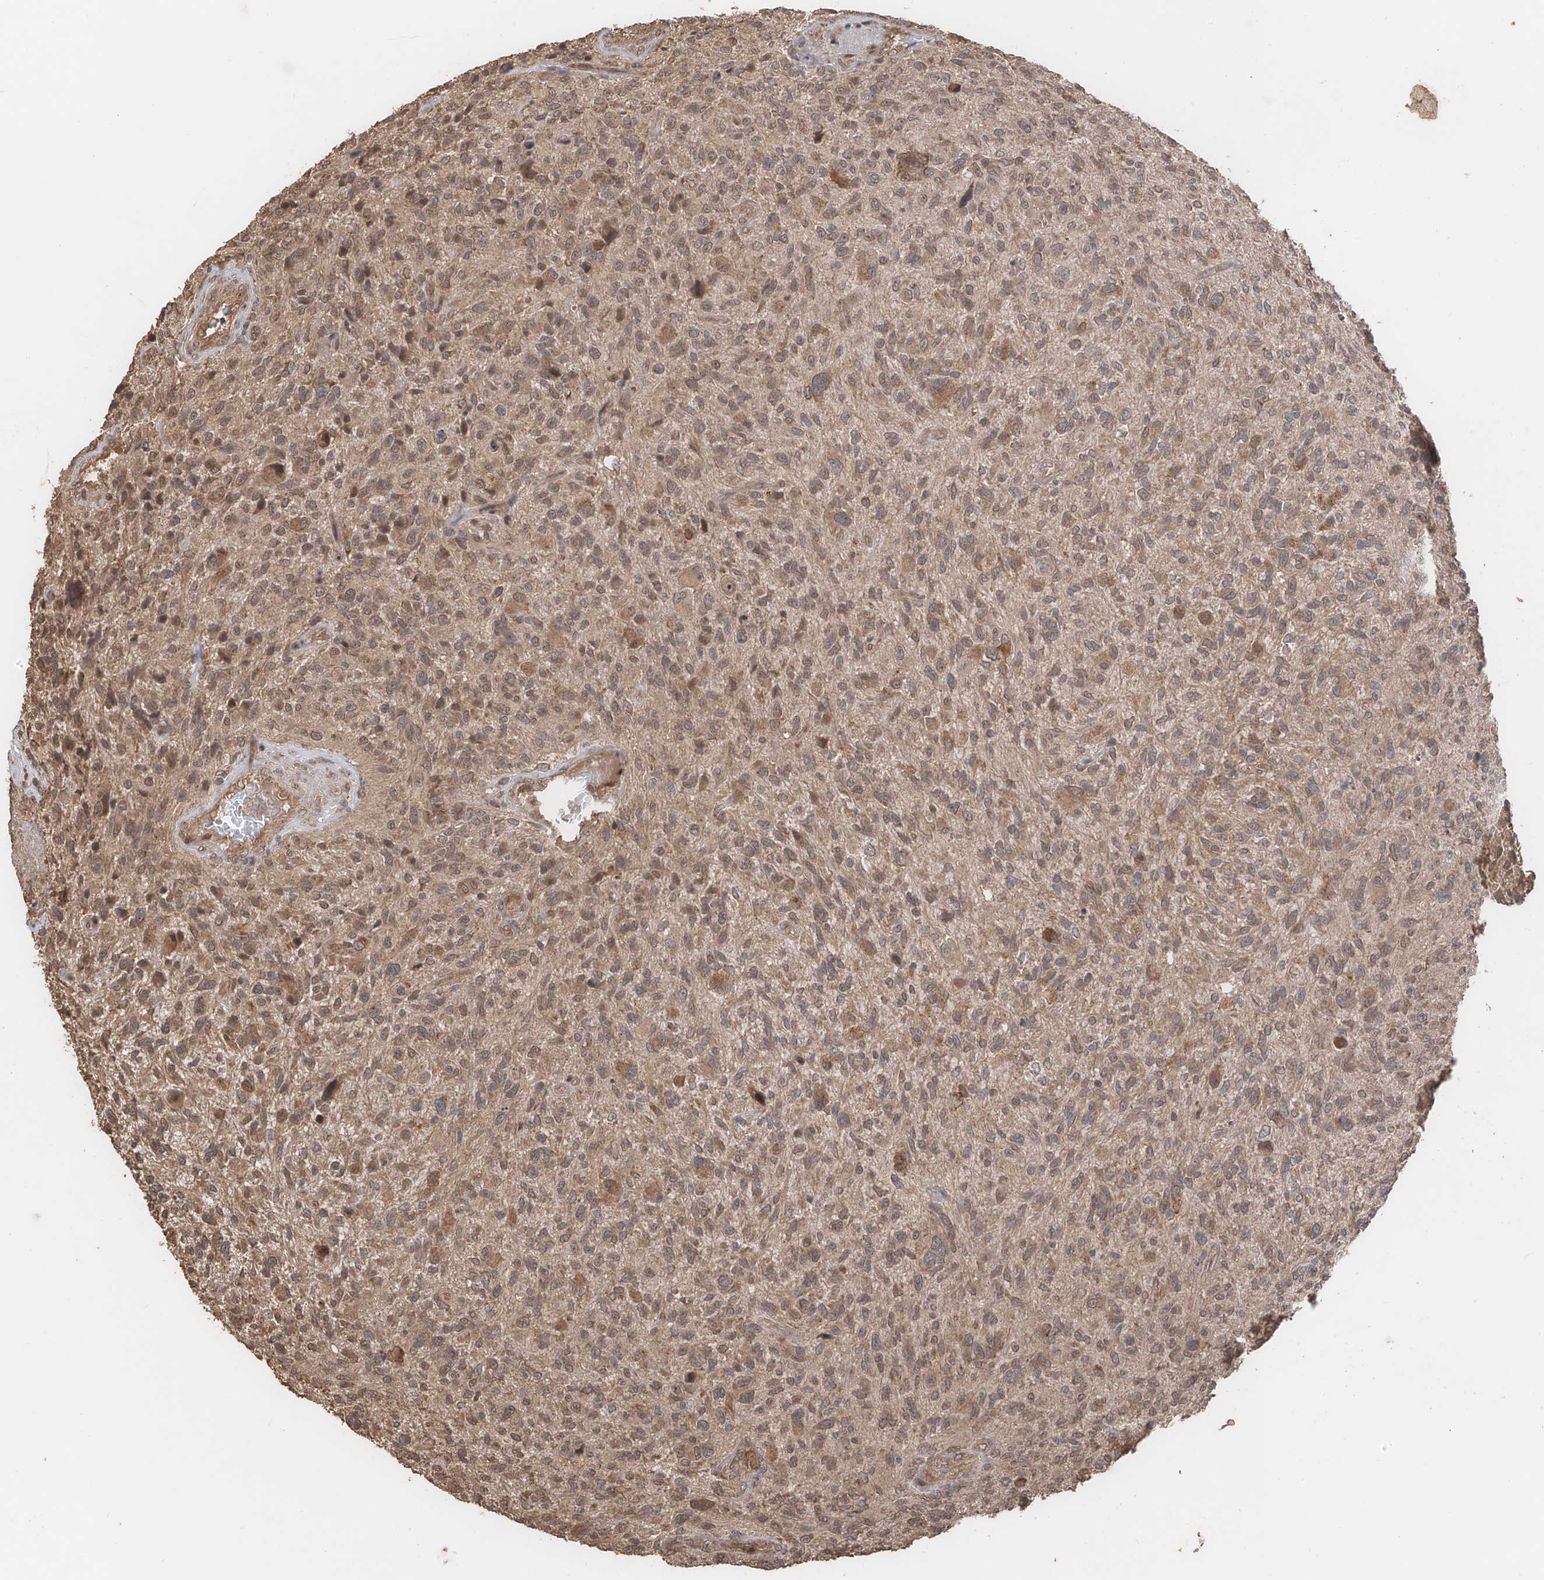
{"staining": {"intensity": "moderate", "quantity": ">75%", "location": "cytoplasmic/membranous,nuclear"}, "tissue": "glioma", "cell_type": "Tumor cells", "image_type": "cancer", "snomed": [{"axis": "morphology", "description": "Glioma, malignant, High grade"}, {"axis": "topography", "description": "Brain"}], "caption": "Immunohistochemistry photomicrograph of glioma stained for a protein (brown), which displays medium levels of moderate cytoplasmic/membranous and nuclear expression in approximately >75% of tumor cells.", "gene": "FAM135A", "patient": {"sex": "male", "age": 47}}